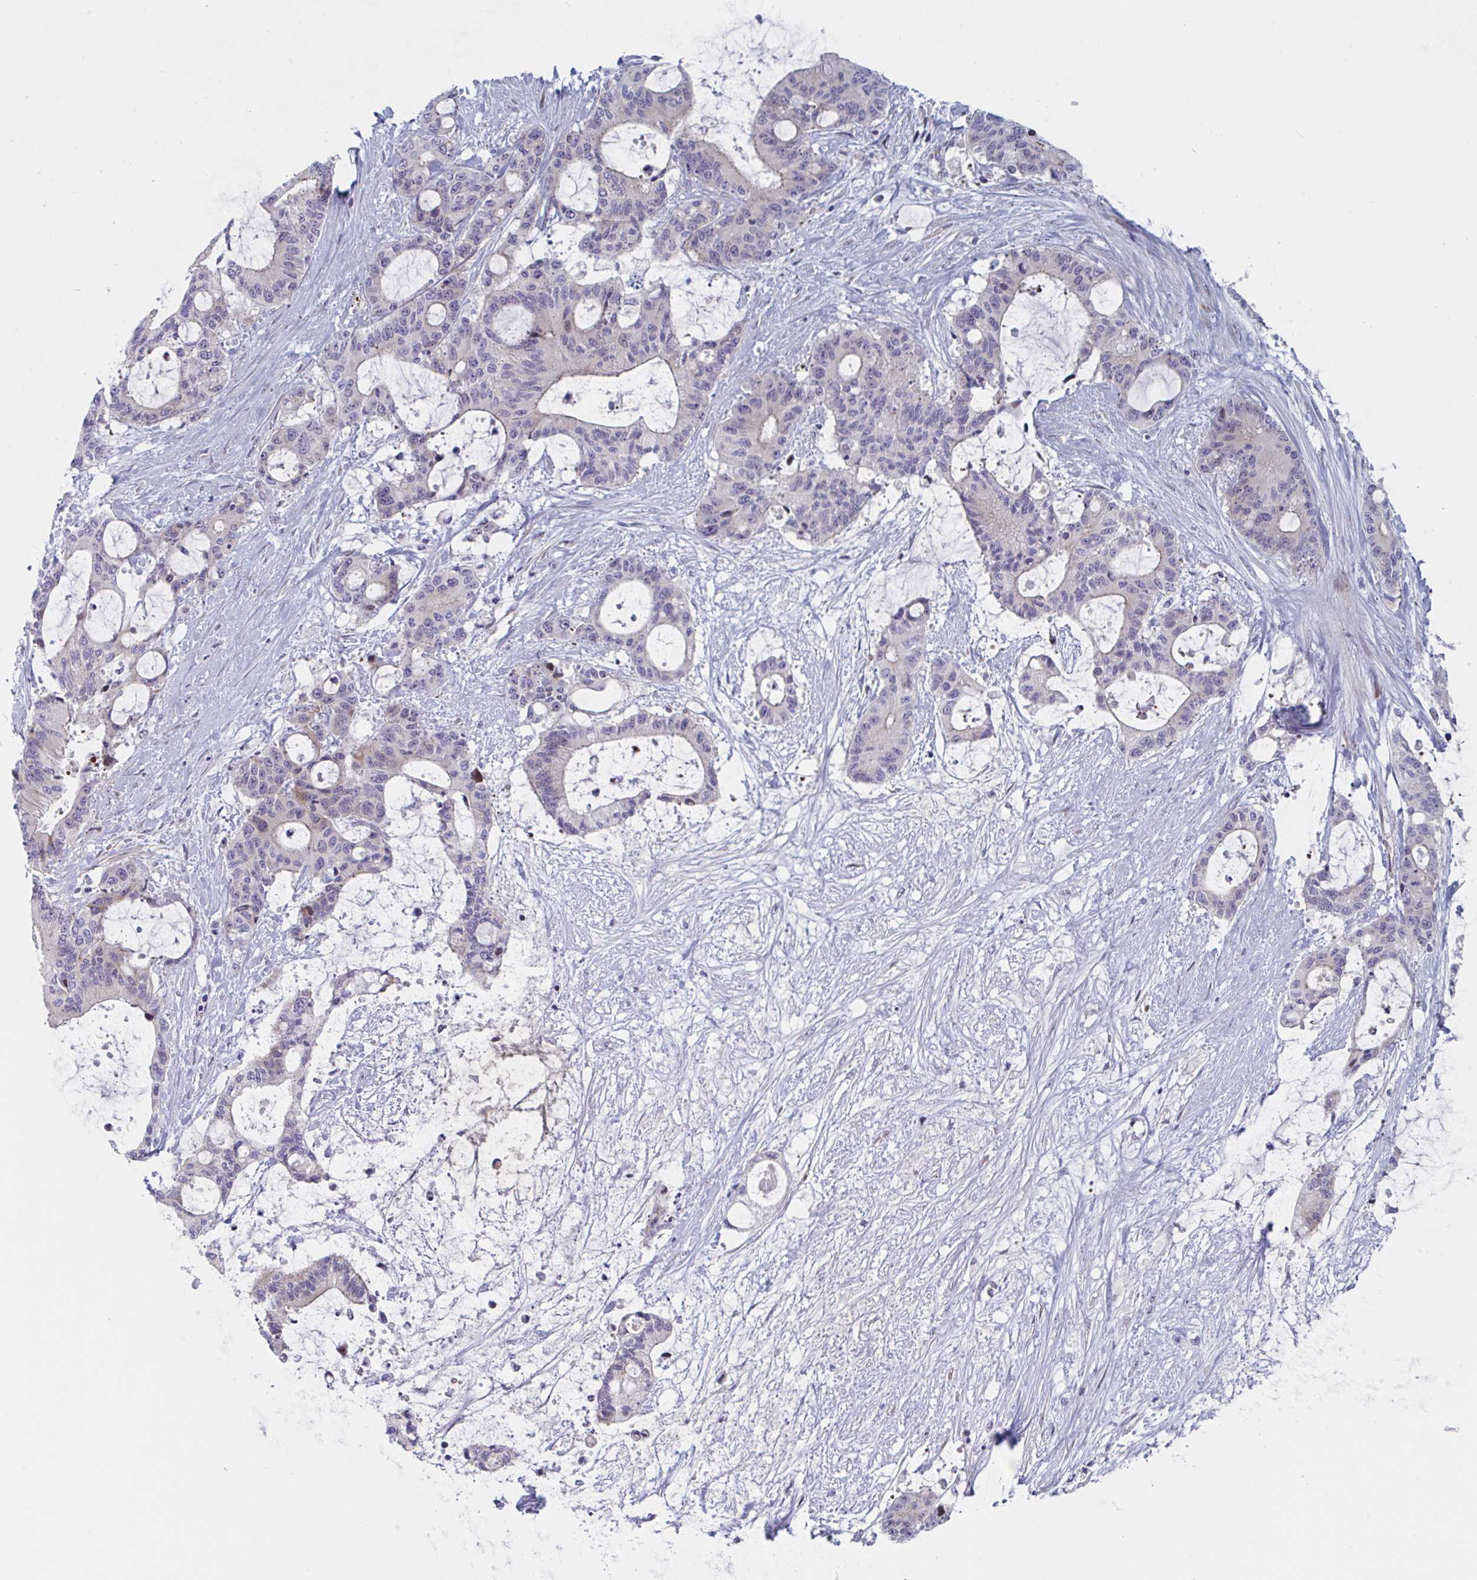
{"staining": {"intensity": "weak", "quantity": "25%-75%", "location": "cytoplasmic/membranous"}, "tissue": "liver cancer", "cell_type": "Tumor cells", "image_type": "cancer", "snomed": [{"axis": "morphology", "description": "Normal tissue, NOS"}, {"axis": "morphology", "description": "Cholangiocarcinoma"}, {"axis": "topography", "description": "Liver"}, {"axis": "topography", "description": "Peripheral nerve tissue"}], "caption": "Liver cholangiocarcinoma stained with immunohistochemistry (IHC) demonstrates weak cytoplasmic/membranous positivity in about 25%-75% of tumor cells.", "gene": "DUXA", "patient": {"sex": "female", "age": 73}}